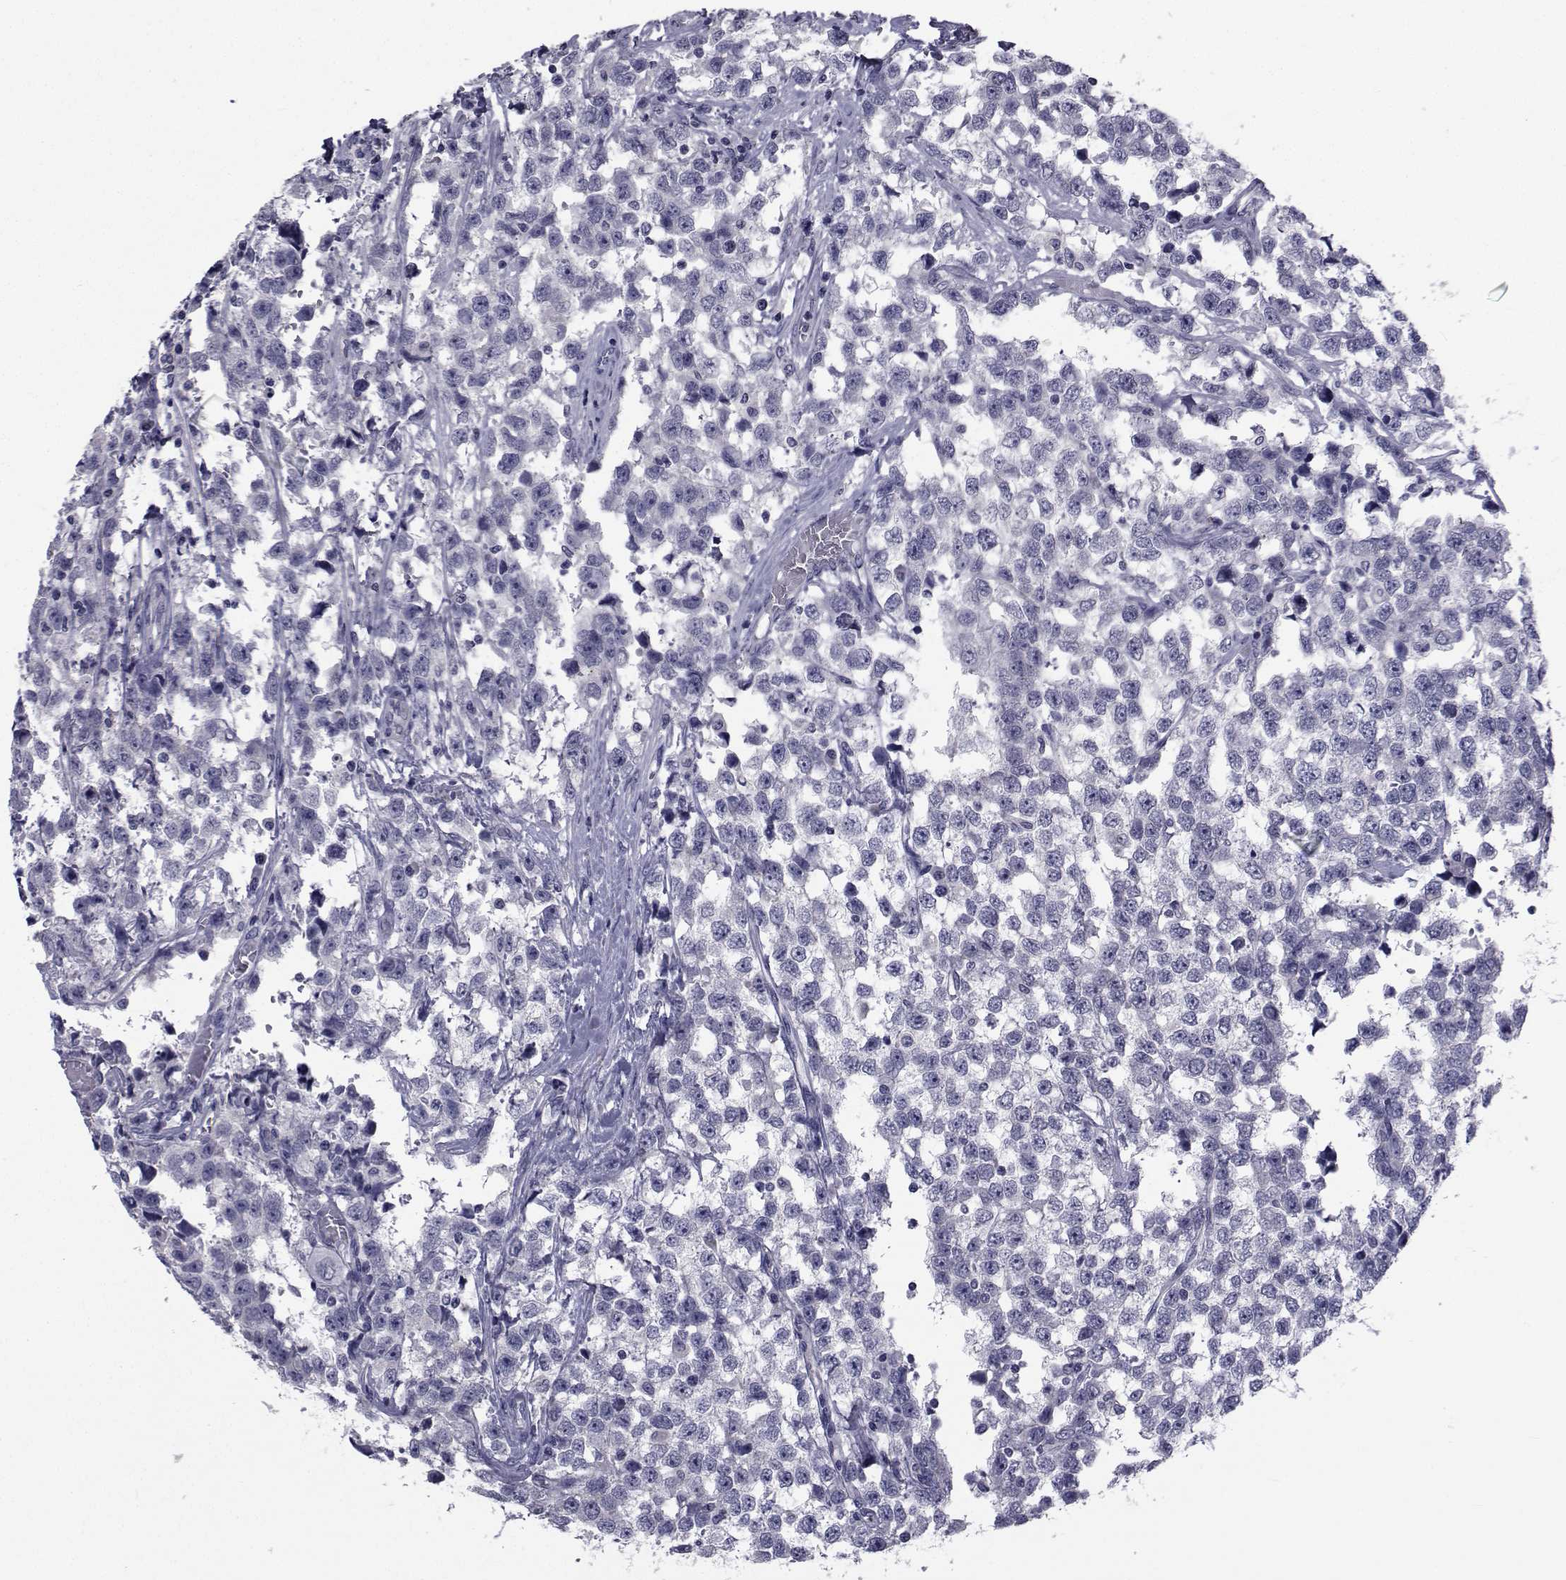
{"staining": {"intensity": "negative", "quantity": "none", "location": "none"}, "tissue": "testis cancer", "cell_type": "Tumor cells", "image_type": "cancer", "snomed": [{"axis": "morphology", "description": "Seminoma, NOS"}, {"axis": "topography", "description": "Testis"}], "caption": "DAB immunohistochemical staining of human testis seminoma demonstrates no significant staining in tumor cells.", "gene": "CHRNA1", "patient": {"sex": "male", "age": 34}}